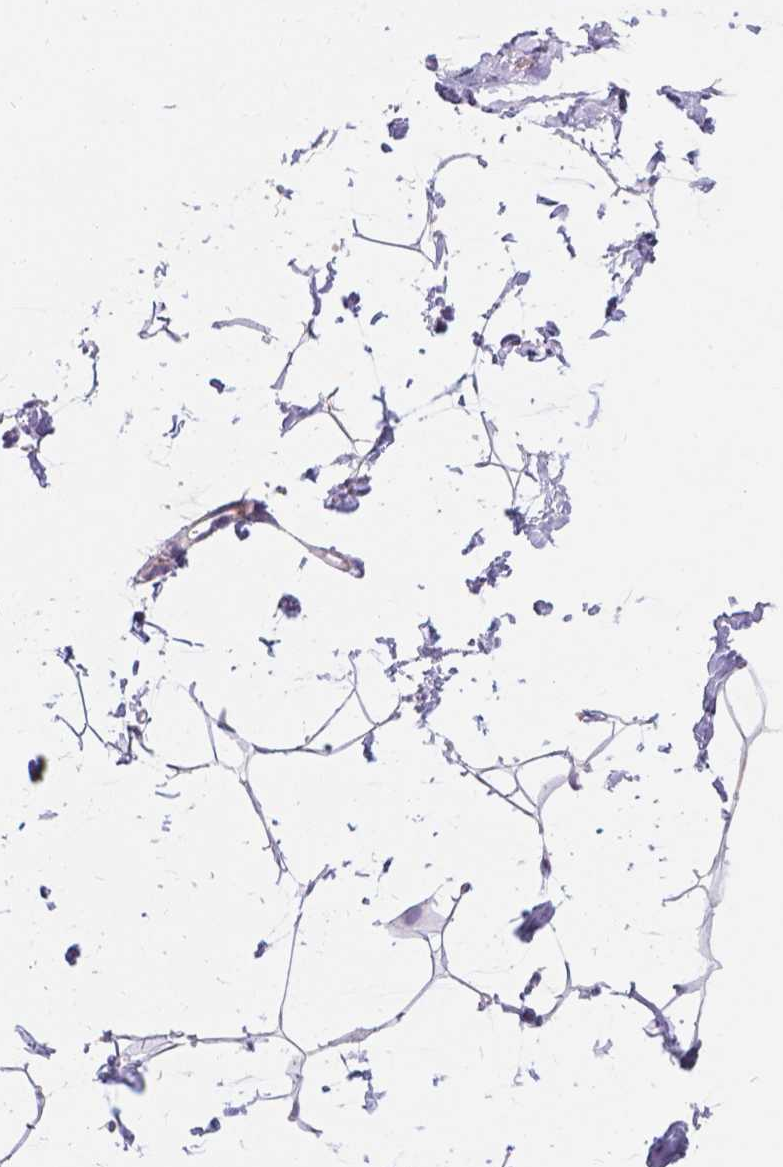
{"staining": {"intensity": "negative", "quantity": "none", "location": "none"}, "tissue": "breast", "cell_type": "Adipocytes", "image_type": "normal", "snomed": [{"axis": "morphology", "description": "Normal tissue, NOS"}, {"axis": "topography", "description": "Breast"}], "caption": "IHC of benign human breast exhibits no expression in adipocytes.", "gene": "GNRHR", "patient": {"sex": "female", "age": 32}}